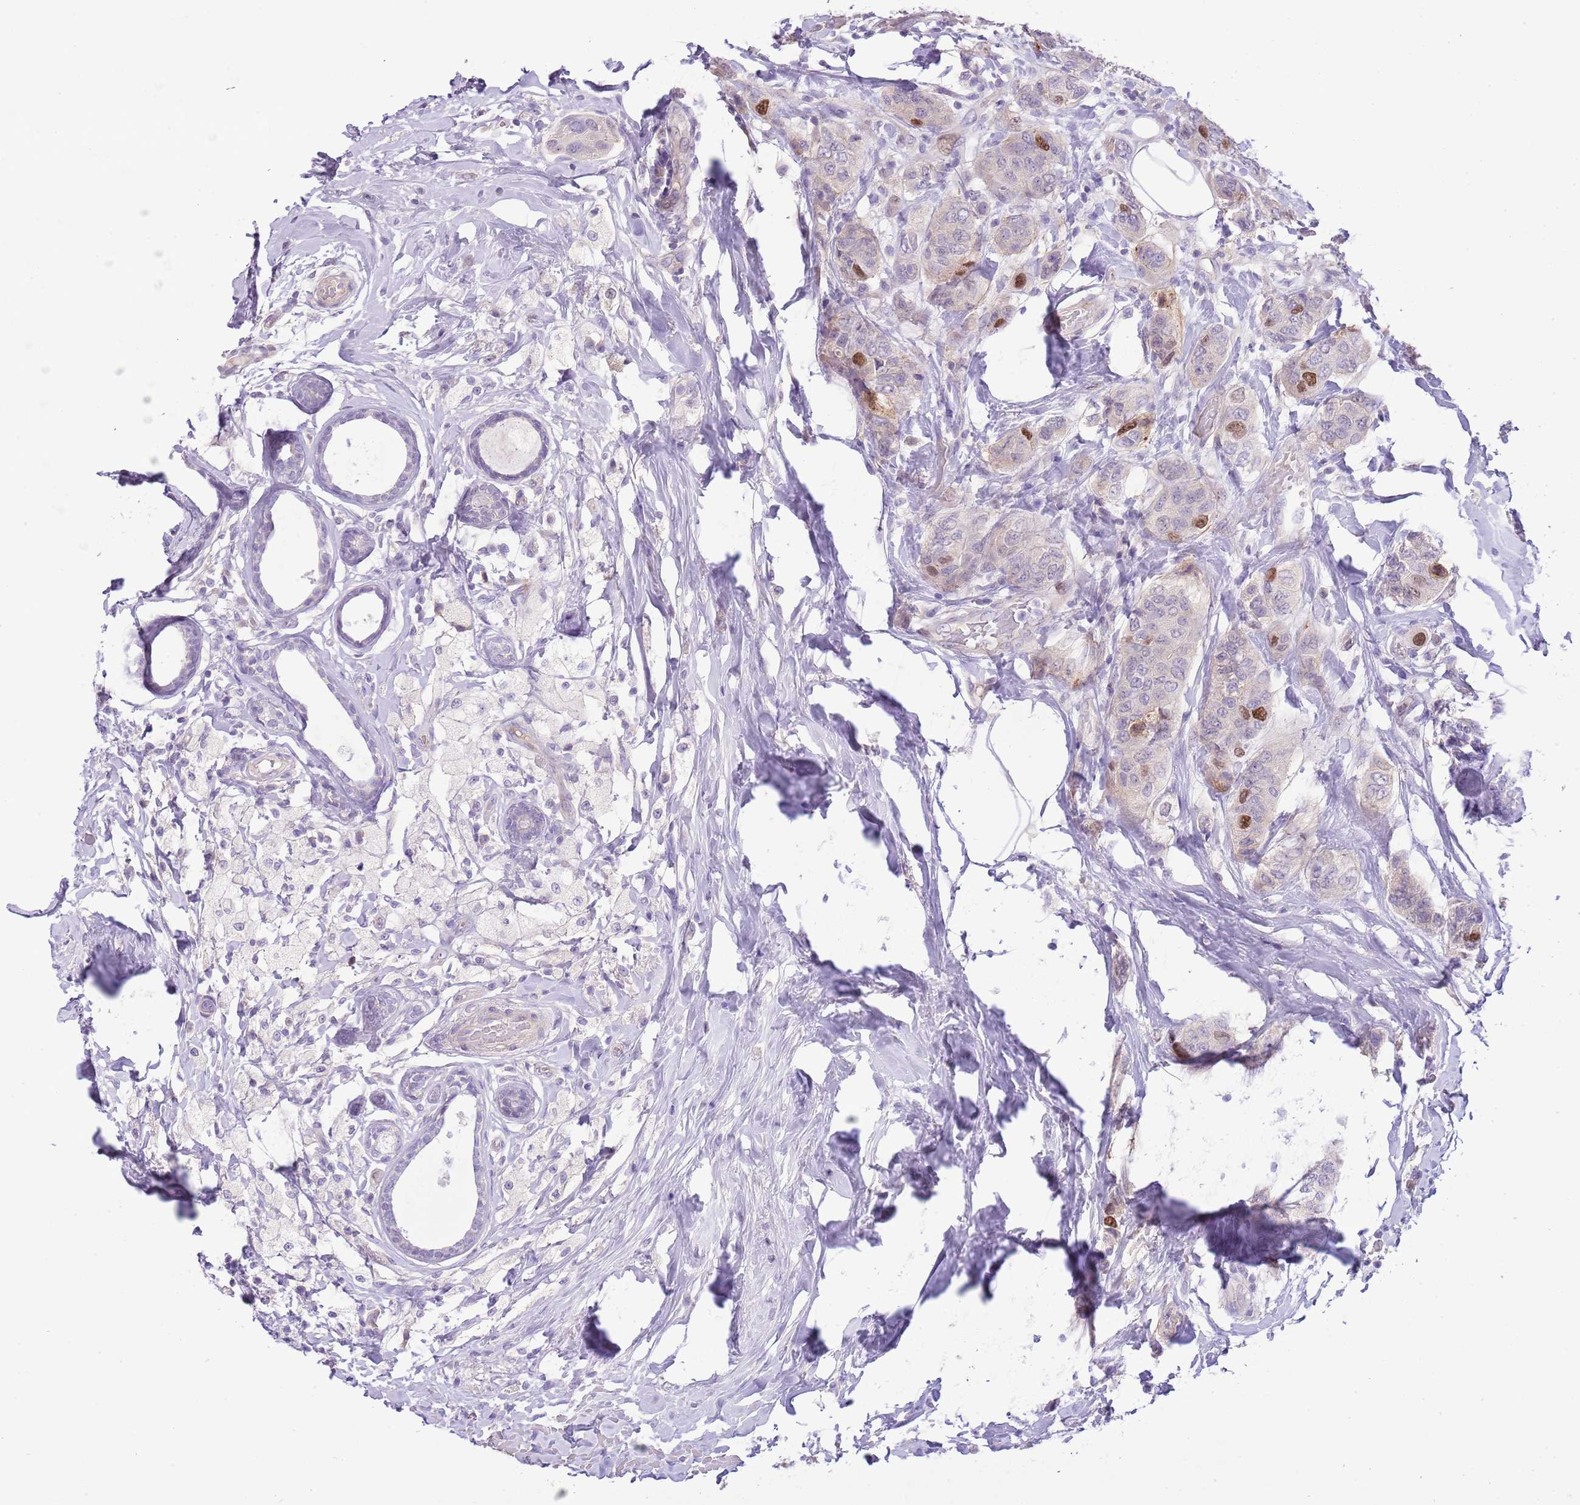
{"staining": {"intensity": "moderate", "quantity": "<25%", "location": "nuclear"}, "tissue": "breast cancer", "cell_type": "Tumor cells", "image_type": "cancer", "snomed": [{"axis": "morphology", "description": "Lobular carcinoma"}, {"axis": "topography", "description": "Breast"}], "caption": "This histopathology image exhibits breast lobular carcinoma stained with IHC to label a protein in brown. The nuclear of tumor cells show moderate positivity for the protein. Nuclei are counter-stained blue.", "gene": "FBRSL1", "patient": {"sex": "female", "age": 51}}